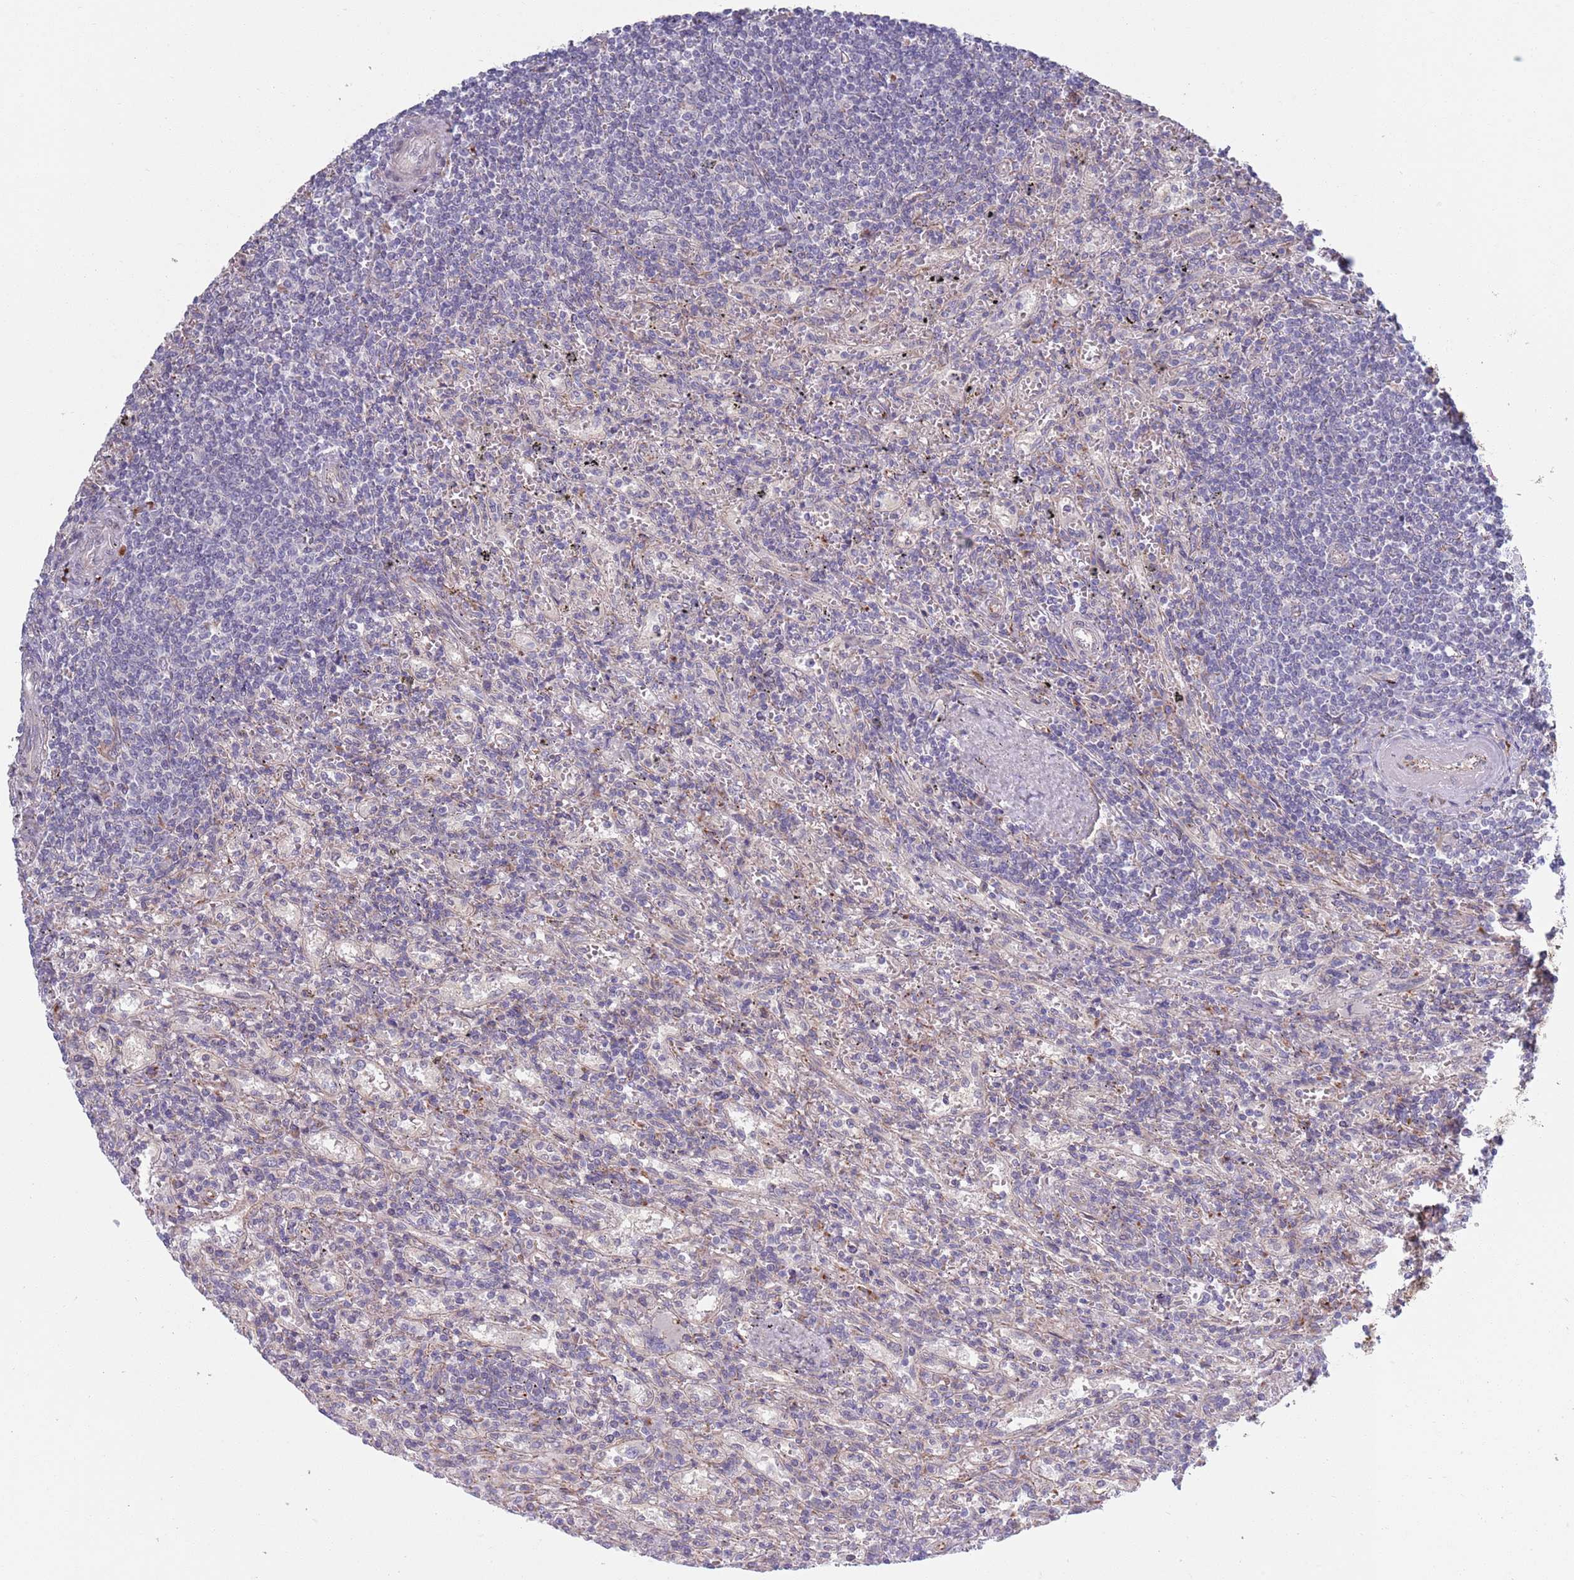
{"staining": {"intensity": "negative", "quantity": "none", "location": "none"}, "tissue": "lymphoma", "cell_type": "Tumor cells", "image_type": "cancer", "snomed": [{"axis": "morphology", "description": "Malignant lymphoma, non-Hodgkin's type, Low grade"}, {"axis": "topography", "description": "Spleen"}], "caption": "Protein analysis of lymphoma demonstrates no significant positivity in tumor cells.", "gene": "TYW1", "patient": {"sex": "male", "age": 76}}